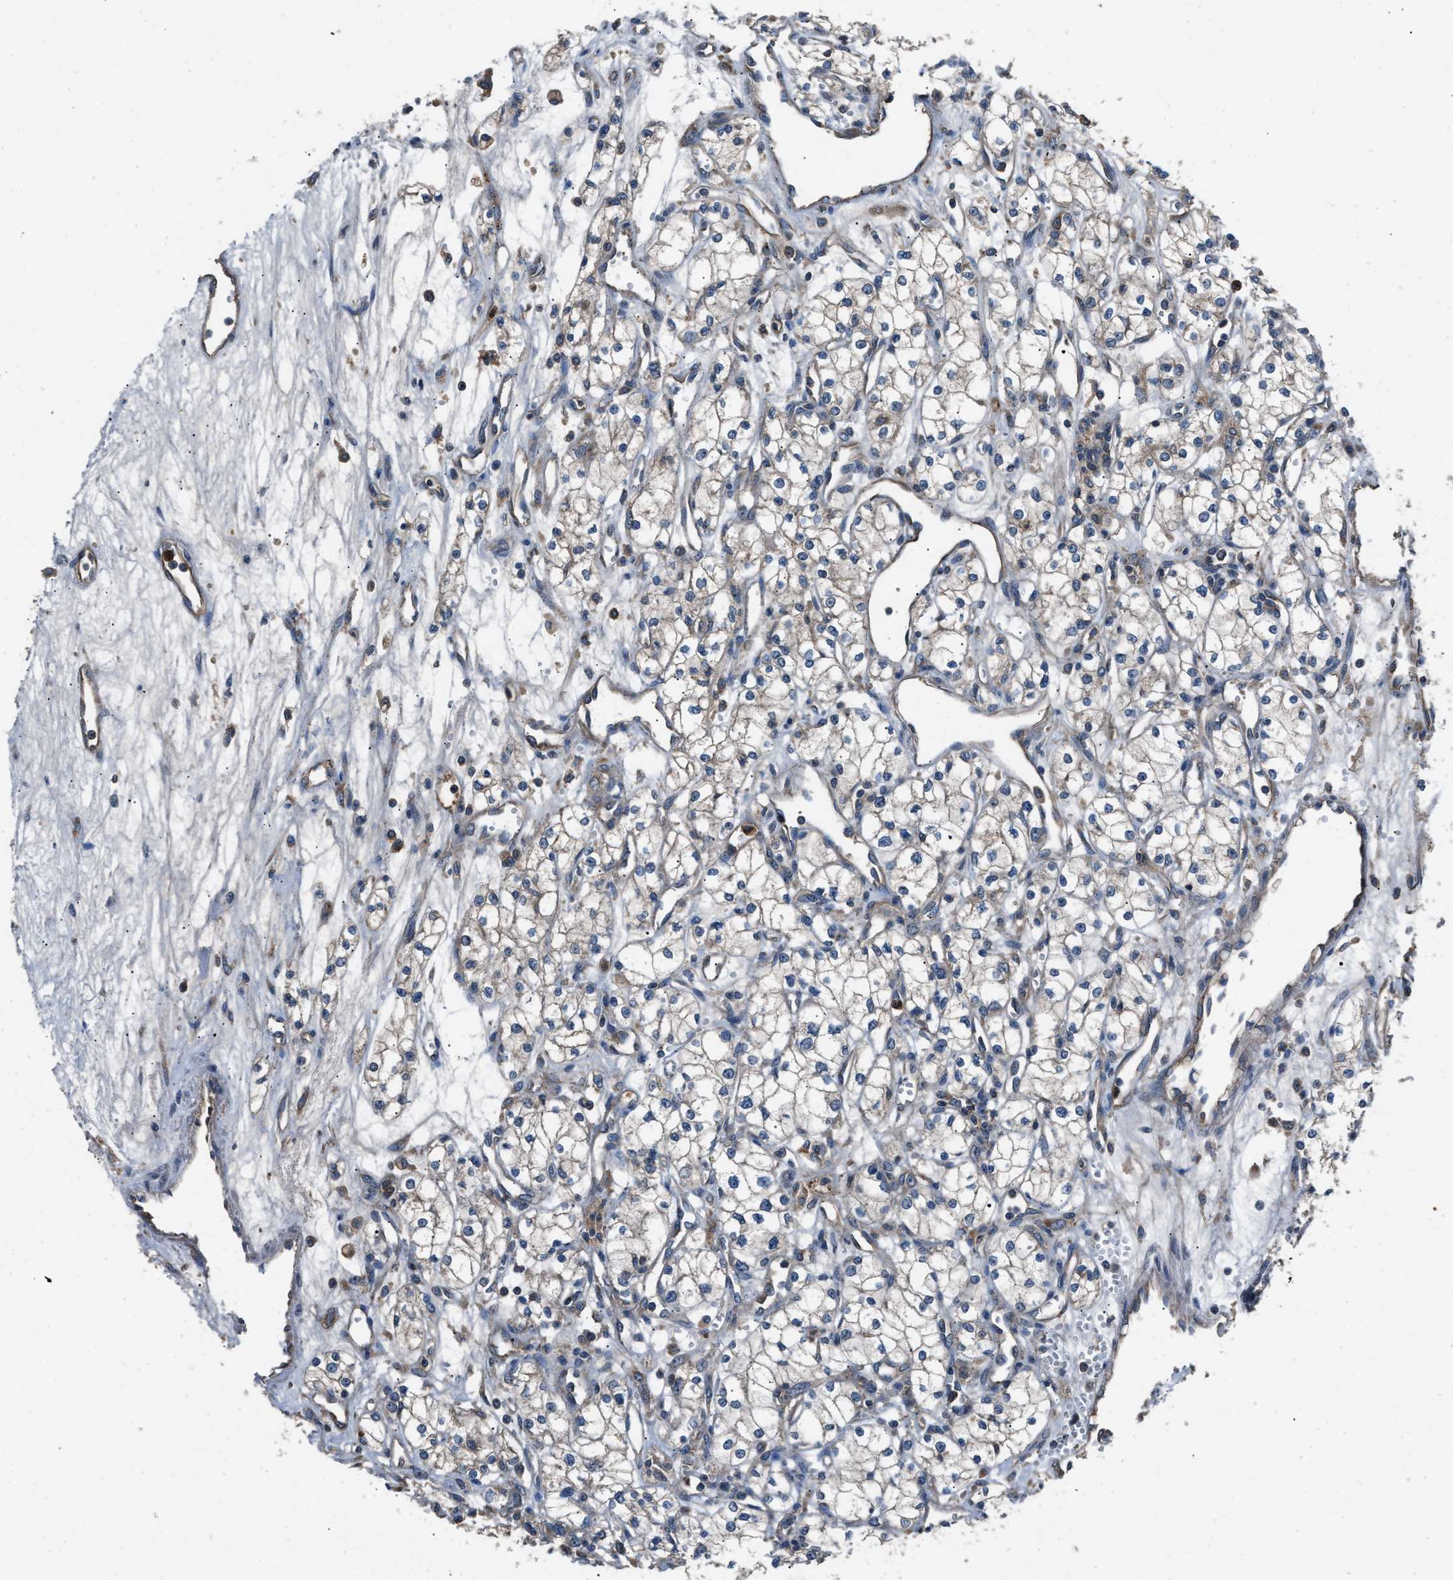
{"staining": {"intensity": "negative", "quantity": "none", "location": "none"}, "tissue": "renal cancer", "cell_type": "Tumor cells", "image_type": "cancer", "snomed": [{"axis": "morphology", "description": "Adenocarcinoma, NOS"}, {"axis": "topography", "description": "Kidney"}], "caption": "This is an immunohistochemistry (IHC) histopathology image of renal cancer. There is no staining in tumor cells.", "gene": "PPID", "patient": {"sex": "male", "age": 59}}